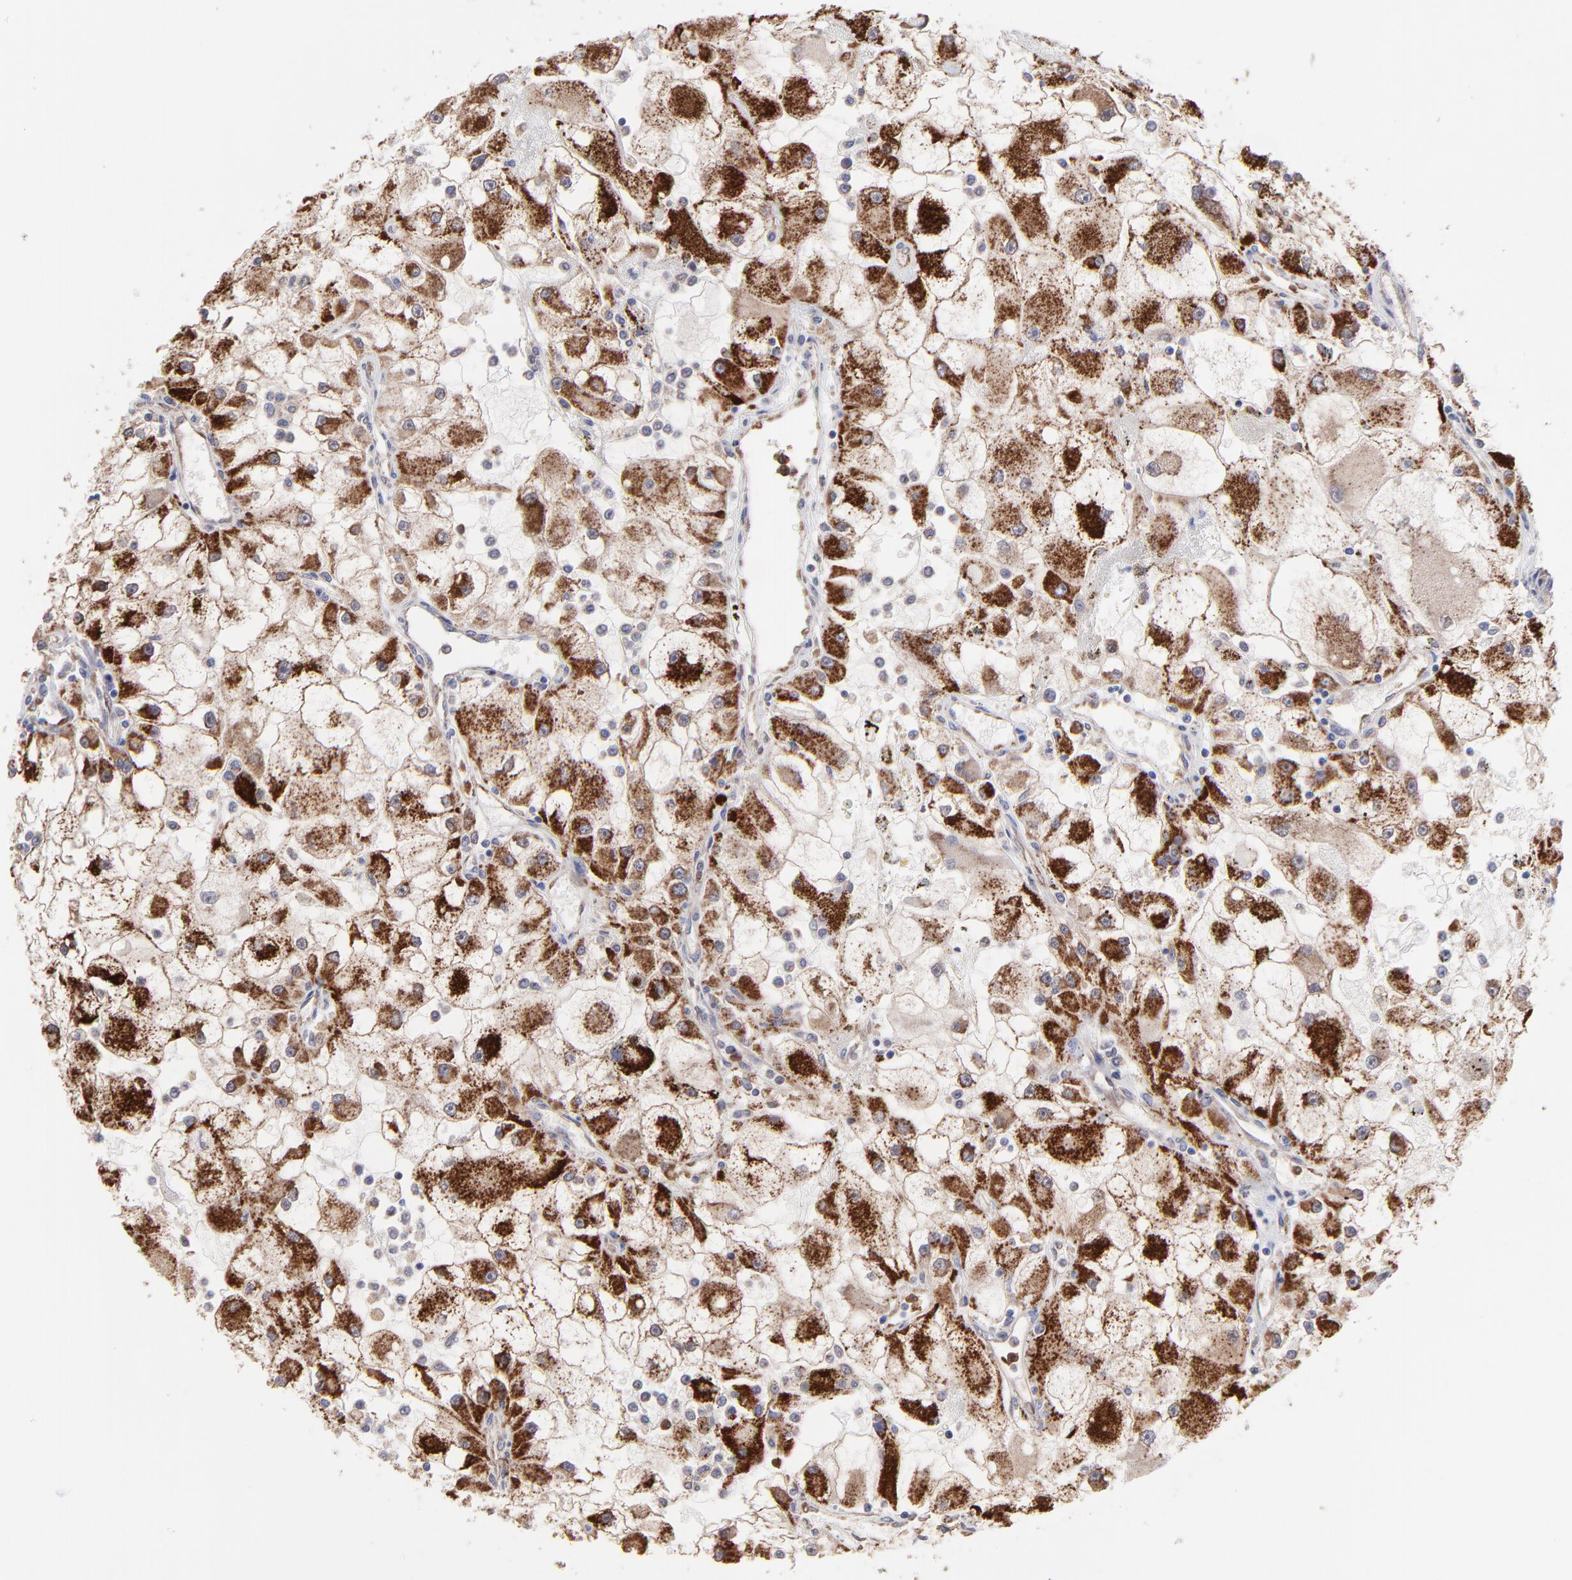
{"staining": {"intensity": "strong", "quantity": ">75%", "location": "cytoplasmic/membranous"}, "tissue": "renal cancer", "cell_type": "Tumor cells", "image_type": "cancer", "snomed": [{"axis": "morphology", "description": "Adenocarcinoma, NOS"}, {"axis": "topography", "description": "Kidney"}], "caption": "There is high levels of strong cytoplasmic/membranous positivity in tumor cells of renal adenocarcinoma, as demonstrated by immunohistochemical staining (brown color).", "gene": "PFKM", "patient": {"sex": "female", "age": 73}}